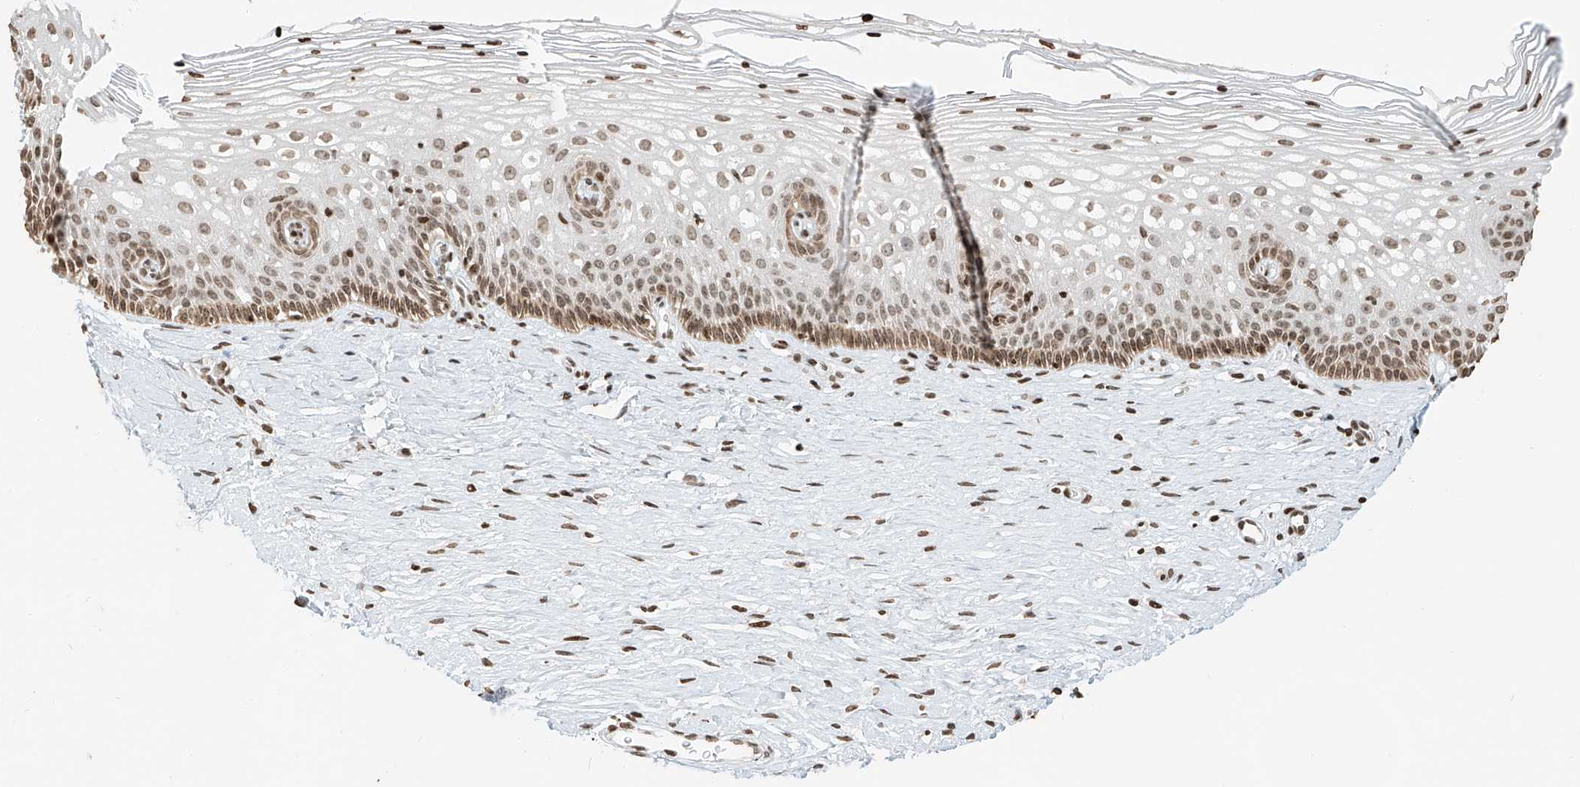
{"staining": {"intensity": "negative", "quantity": "none", "location": "none"}, "tissue": "cervix", "cell_type": "Glandular cells", "image_type": "normal", "snomed": [{"axis": "morphology", "description": "Normal tissue, NOS"}, {"axis": "topography", "description": "Cervix"}], "caption": "This is a micrograph of immunohistochemistry (IHC) staining of benign cervix, which shows no expression in glandular cells.", "gene": "C17orf58", "patient": {"sex": "female", "age": 33}}